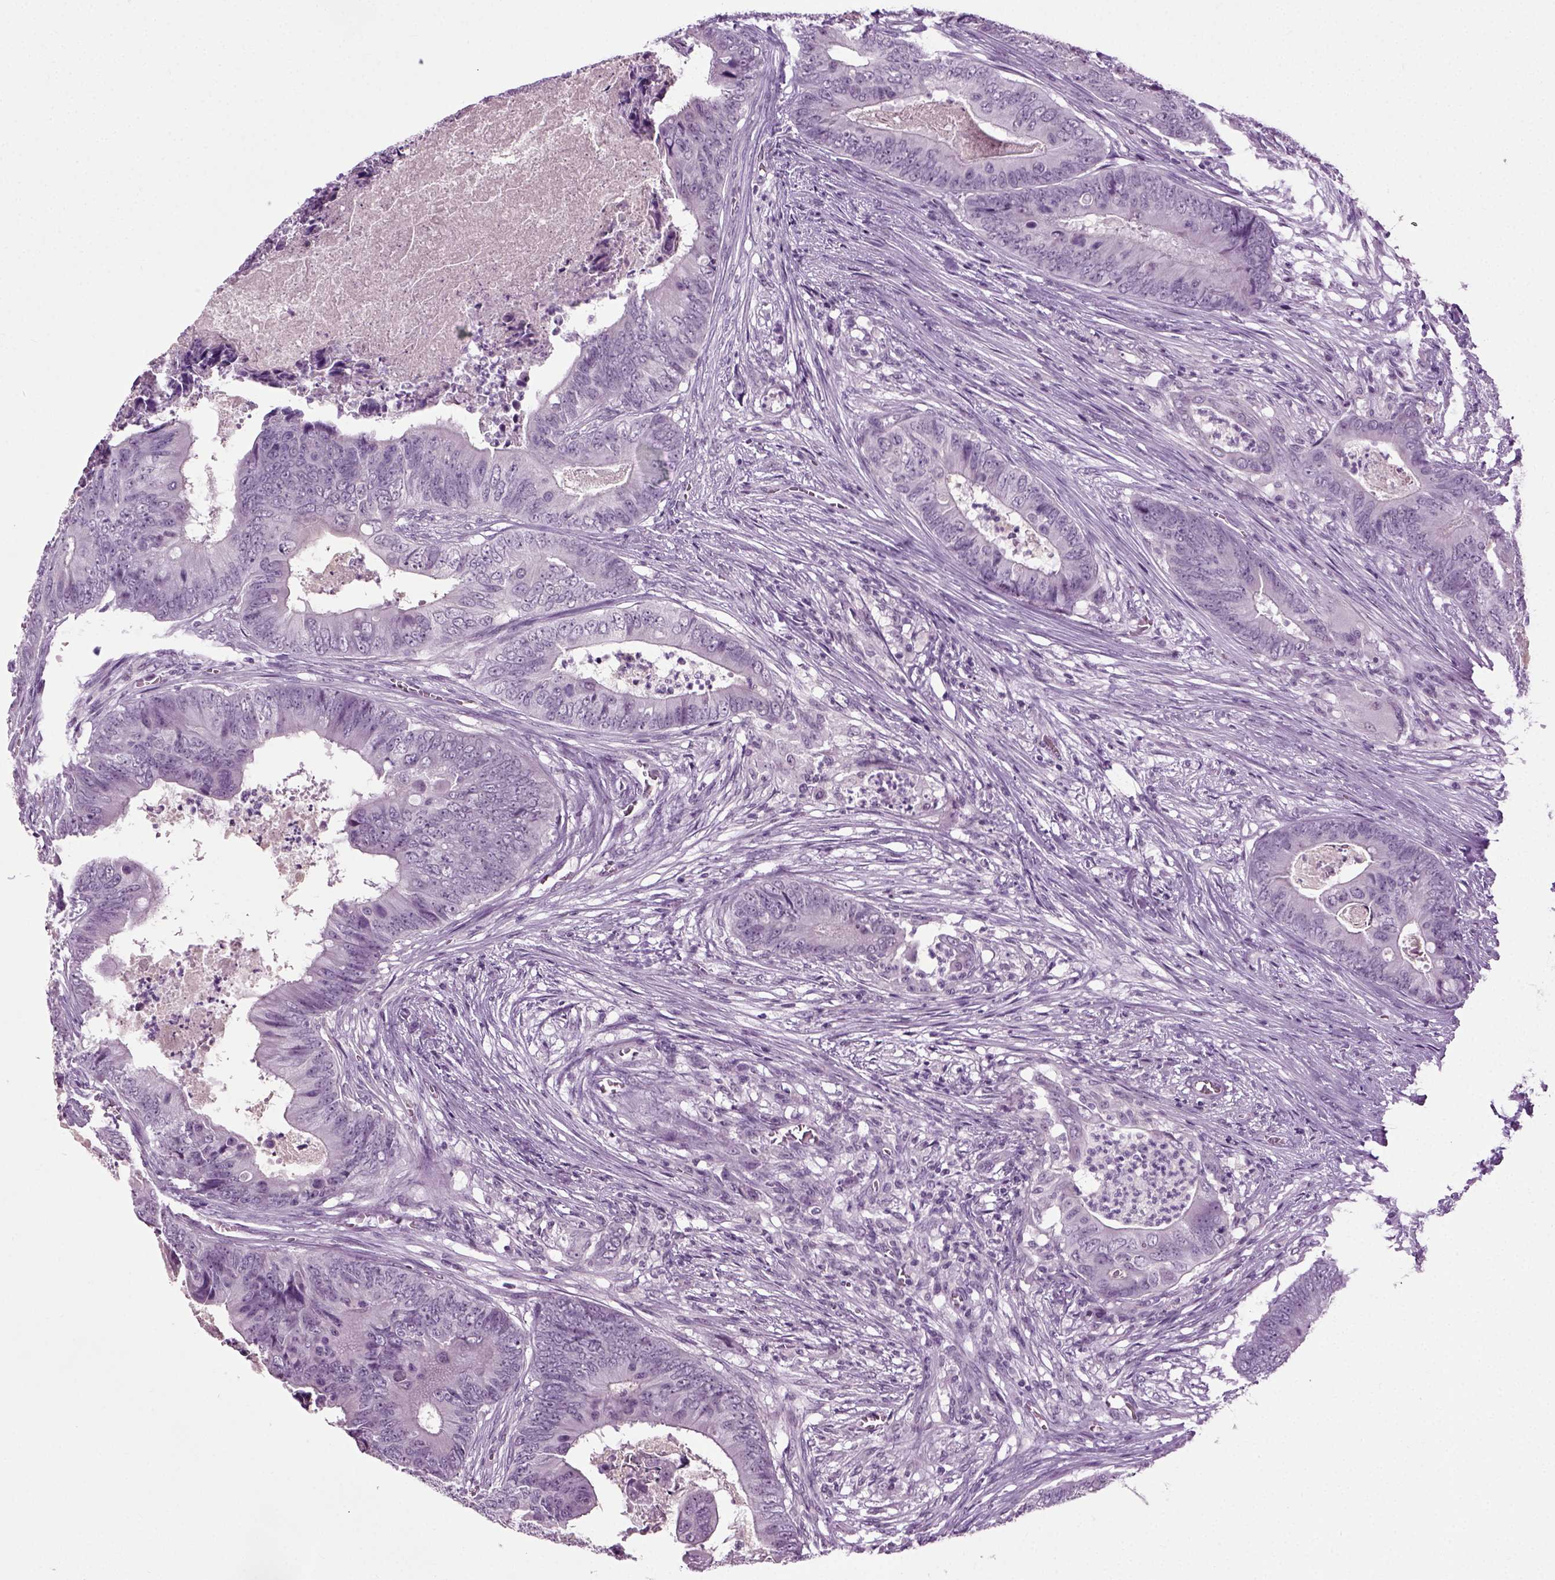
{"staining": {"intensity": "negative", "quantity": "none", "location": "none"}, "tissue": "colorectal cancer", "cell_type": "Tumor cells", "image_type": "cancer", "snomed": [{"axis": "morphology", "description": "Adenocarcinoma, NOS"}, {"axis": "topography", "description": "Colon"}], "caption": "High magnification brightfield microscopy of colorectal cancer stained with DAB (3,3'-diaminobenzidine) (brown) and counterstained with hematoxylin (blue): tumor cells show no significant staining. (Stains: DAB IHC with hematoxylin counter stain, Microscopy: brightfield microscopy at high magnification).", "gene": "ZC2HC1C", "patient": {"sex": "male", "age": 84}}